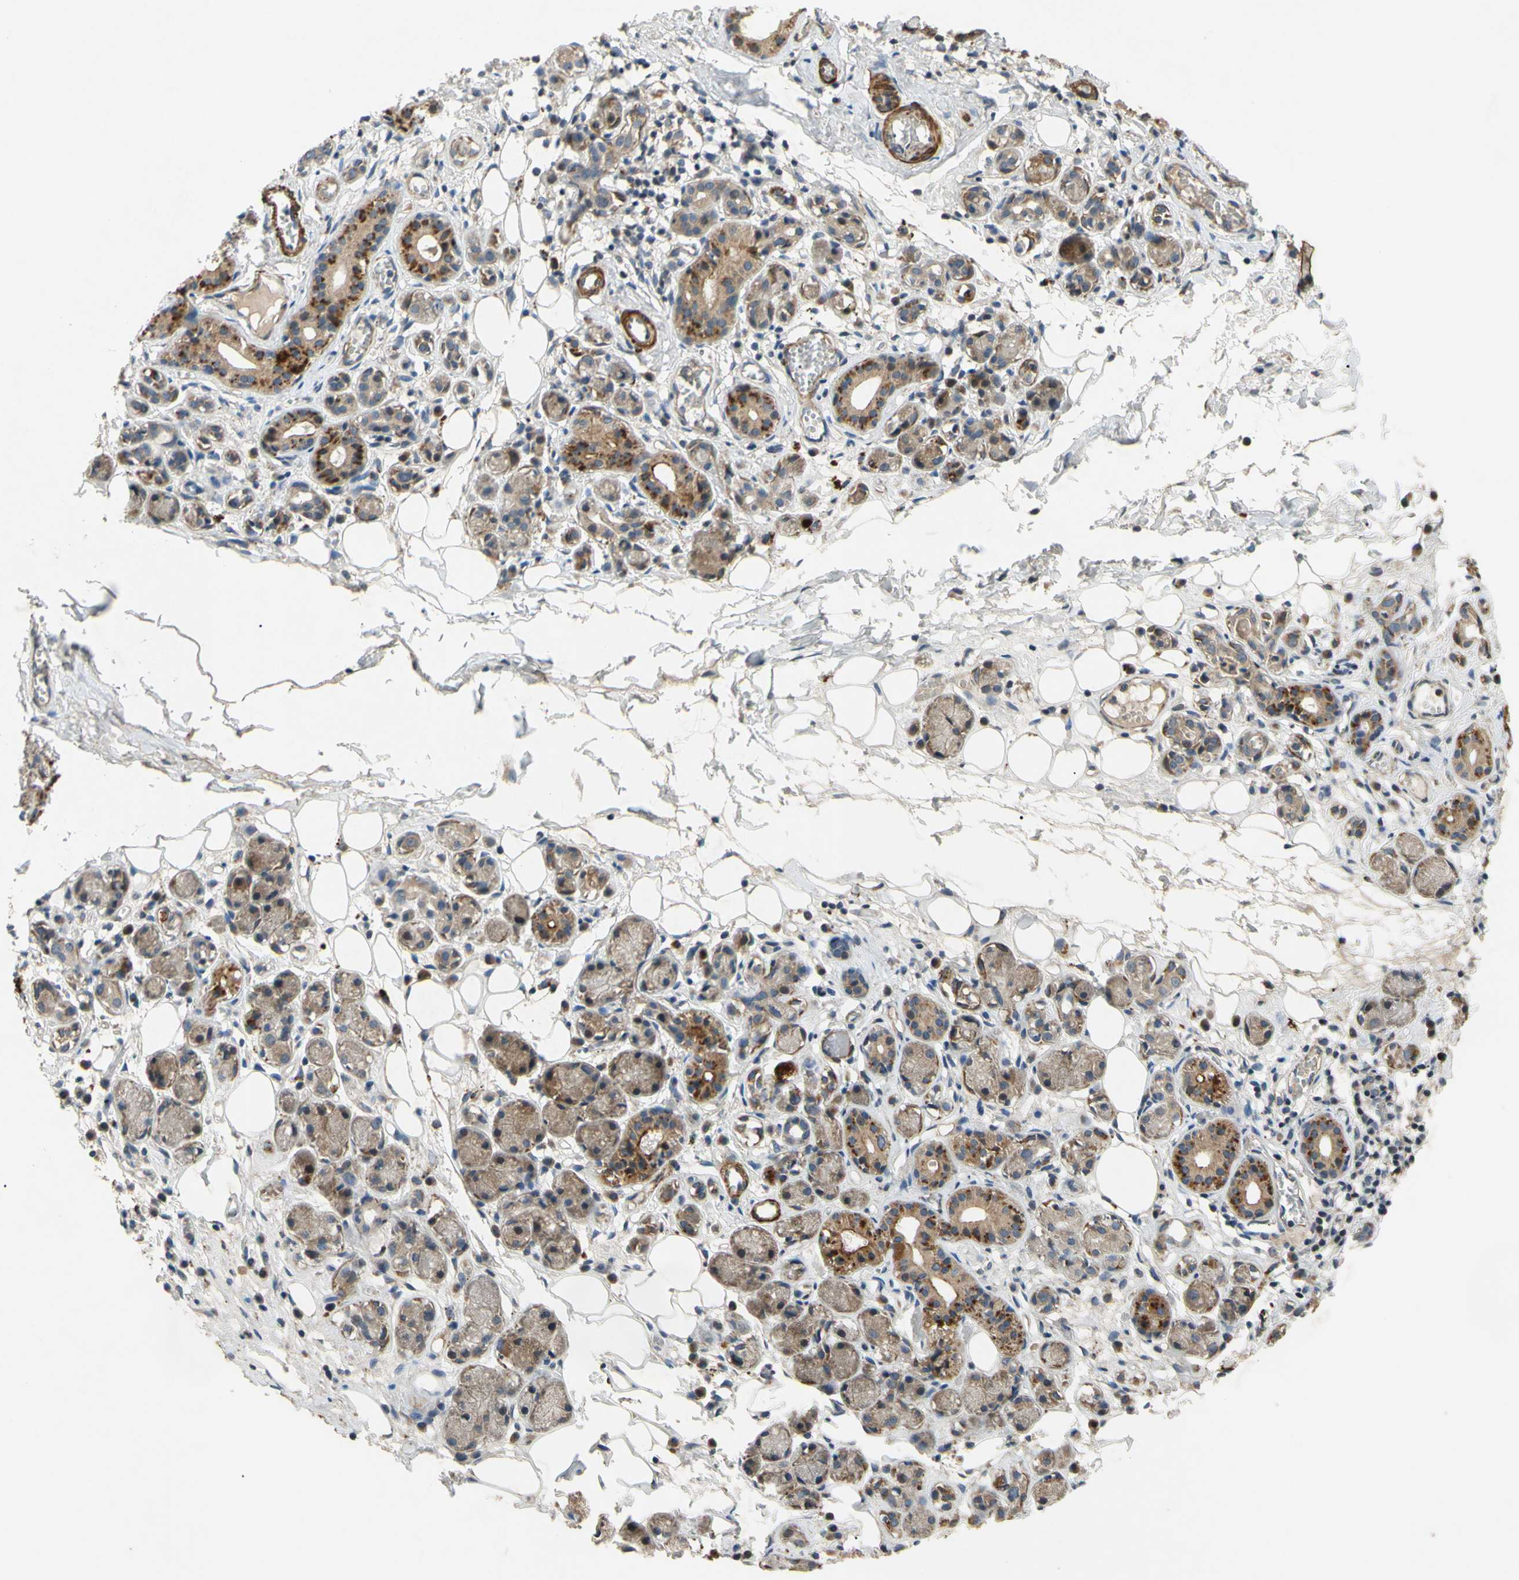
{"staining": {"intensity": "strong", "quantity": ">75%", "location": "cytoplasmic/membranous"}, "tissue": "adipose tissue", "cell_type": "Adipocytes", "image_type": "normal", "snomed": [{"axis": "morphology", "description": "Normal tissue, NOS"}, {"axis": "morphology", "description": "Inflammation, NOS"}, {"axis": "topography", "description": "Vascular tissue"}, {"axis": "topography", "description": "Salivary gland"}], "caption": "High-power microscopy captured an IHC image of unremarkable adipose tissue, revealing strong cytoplasmic/membranous expression in about >75% of adipocytes.", "gene": "PARD6A", "patient": {"sex": "female", "age": 75}}